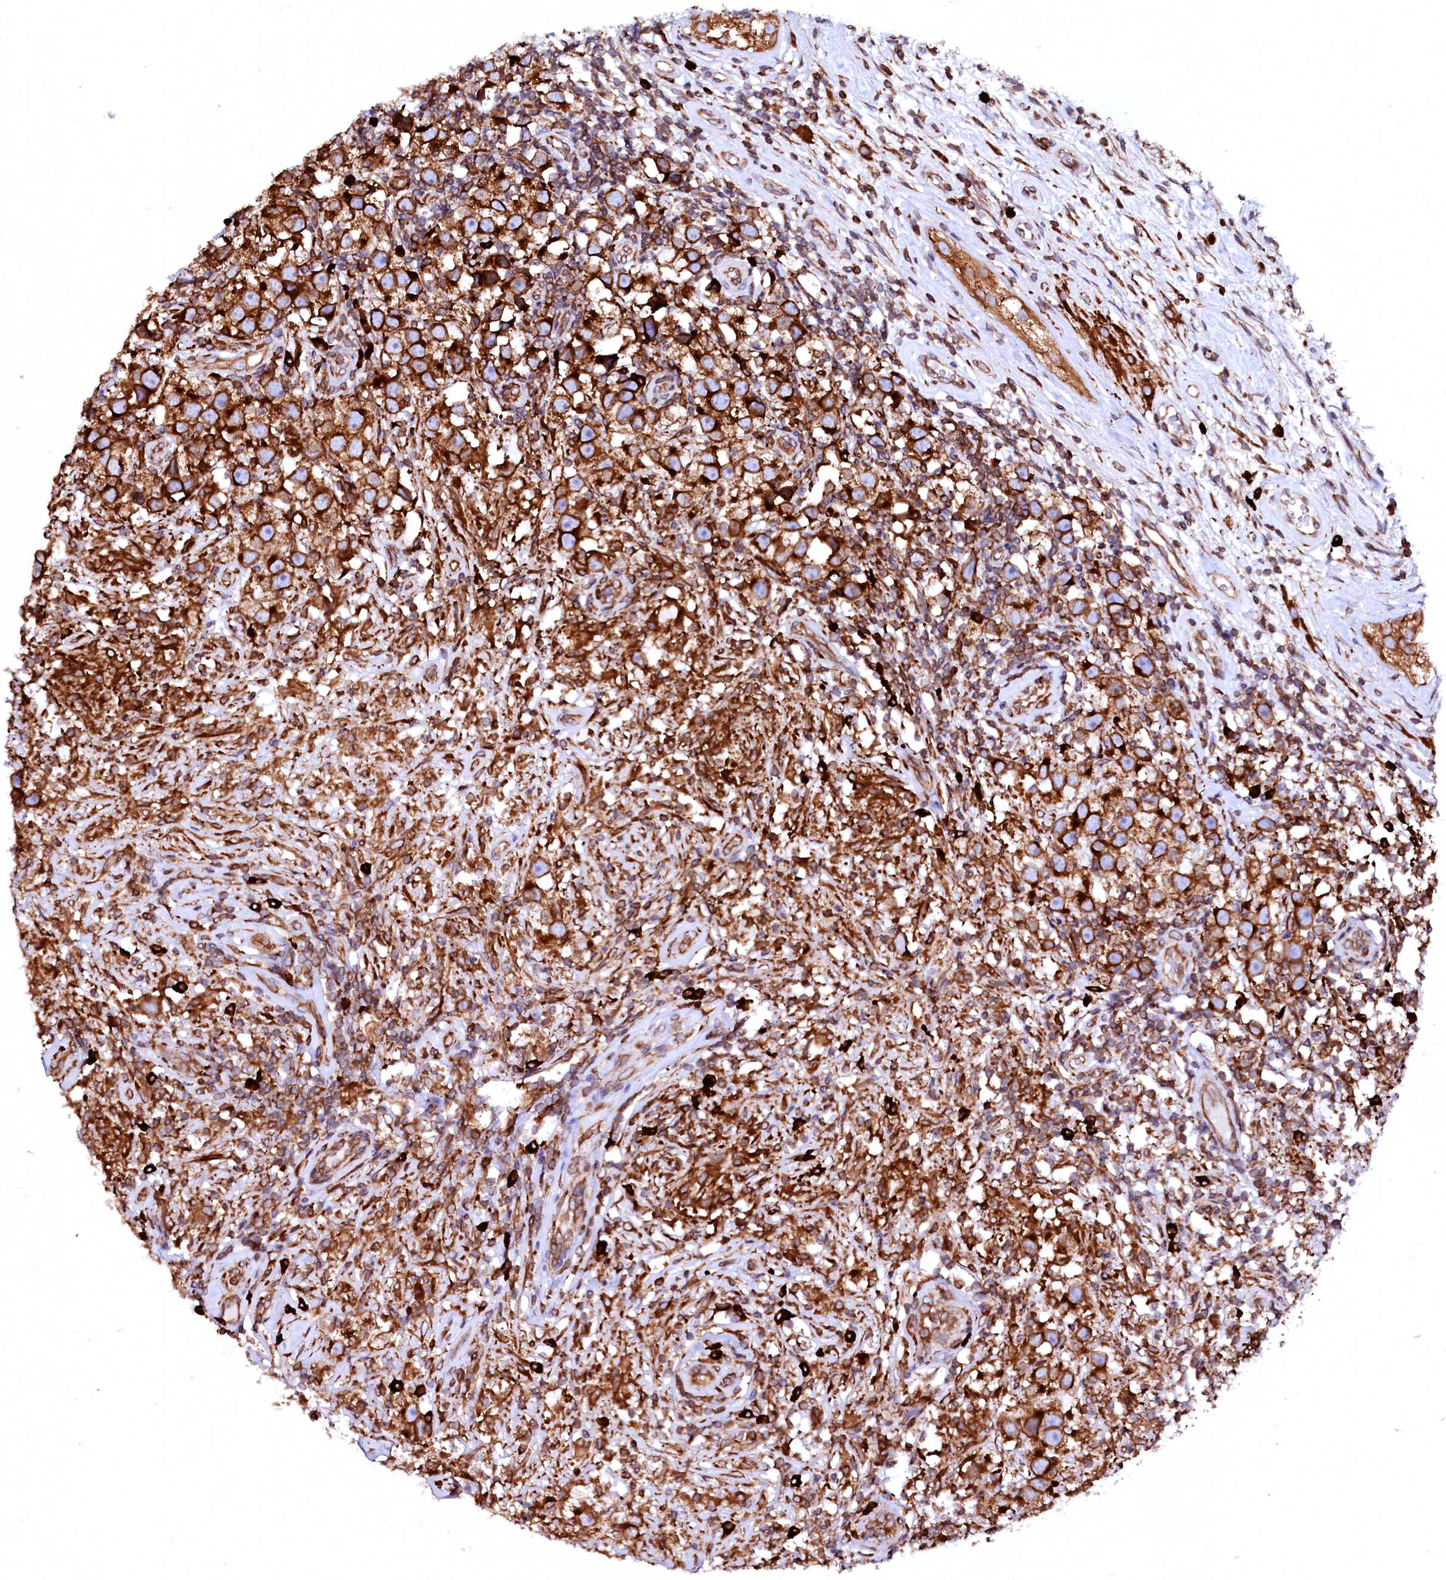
{"staining": {"intensity": "strong", "quantity": ">75%", "location": "cytoplasmic/membranous"}, "tissue": "testis cancer", "cell_type": "Tumor cells", "image_type": "cancer", "snomed": [{"axis": "morphology", "description": "Seminoma, NOS"}, {"axis": "topography", "description": "Testis"}], "caption": "Immunohistochemical staining of testis cancer (seminoma) exhibits high levels of strong cytoplasmic/membranous positivity in about >75% of tumor cells.", "gene": "DERL1", "patient": {"sex": "male", "age": 49}}